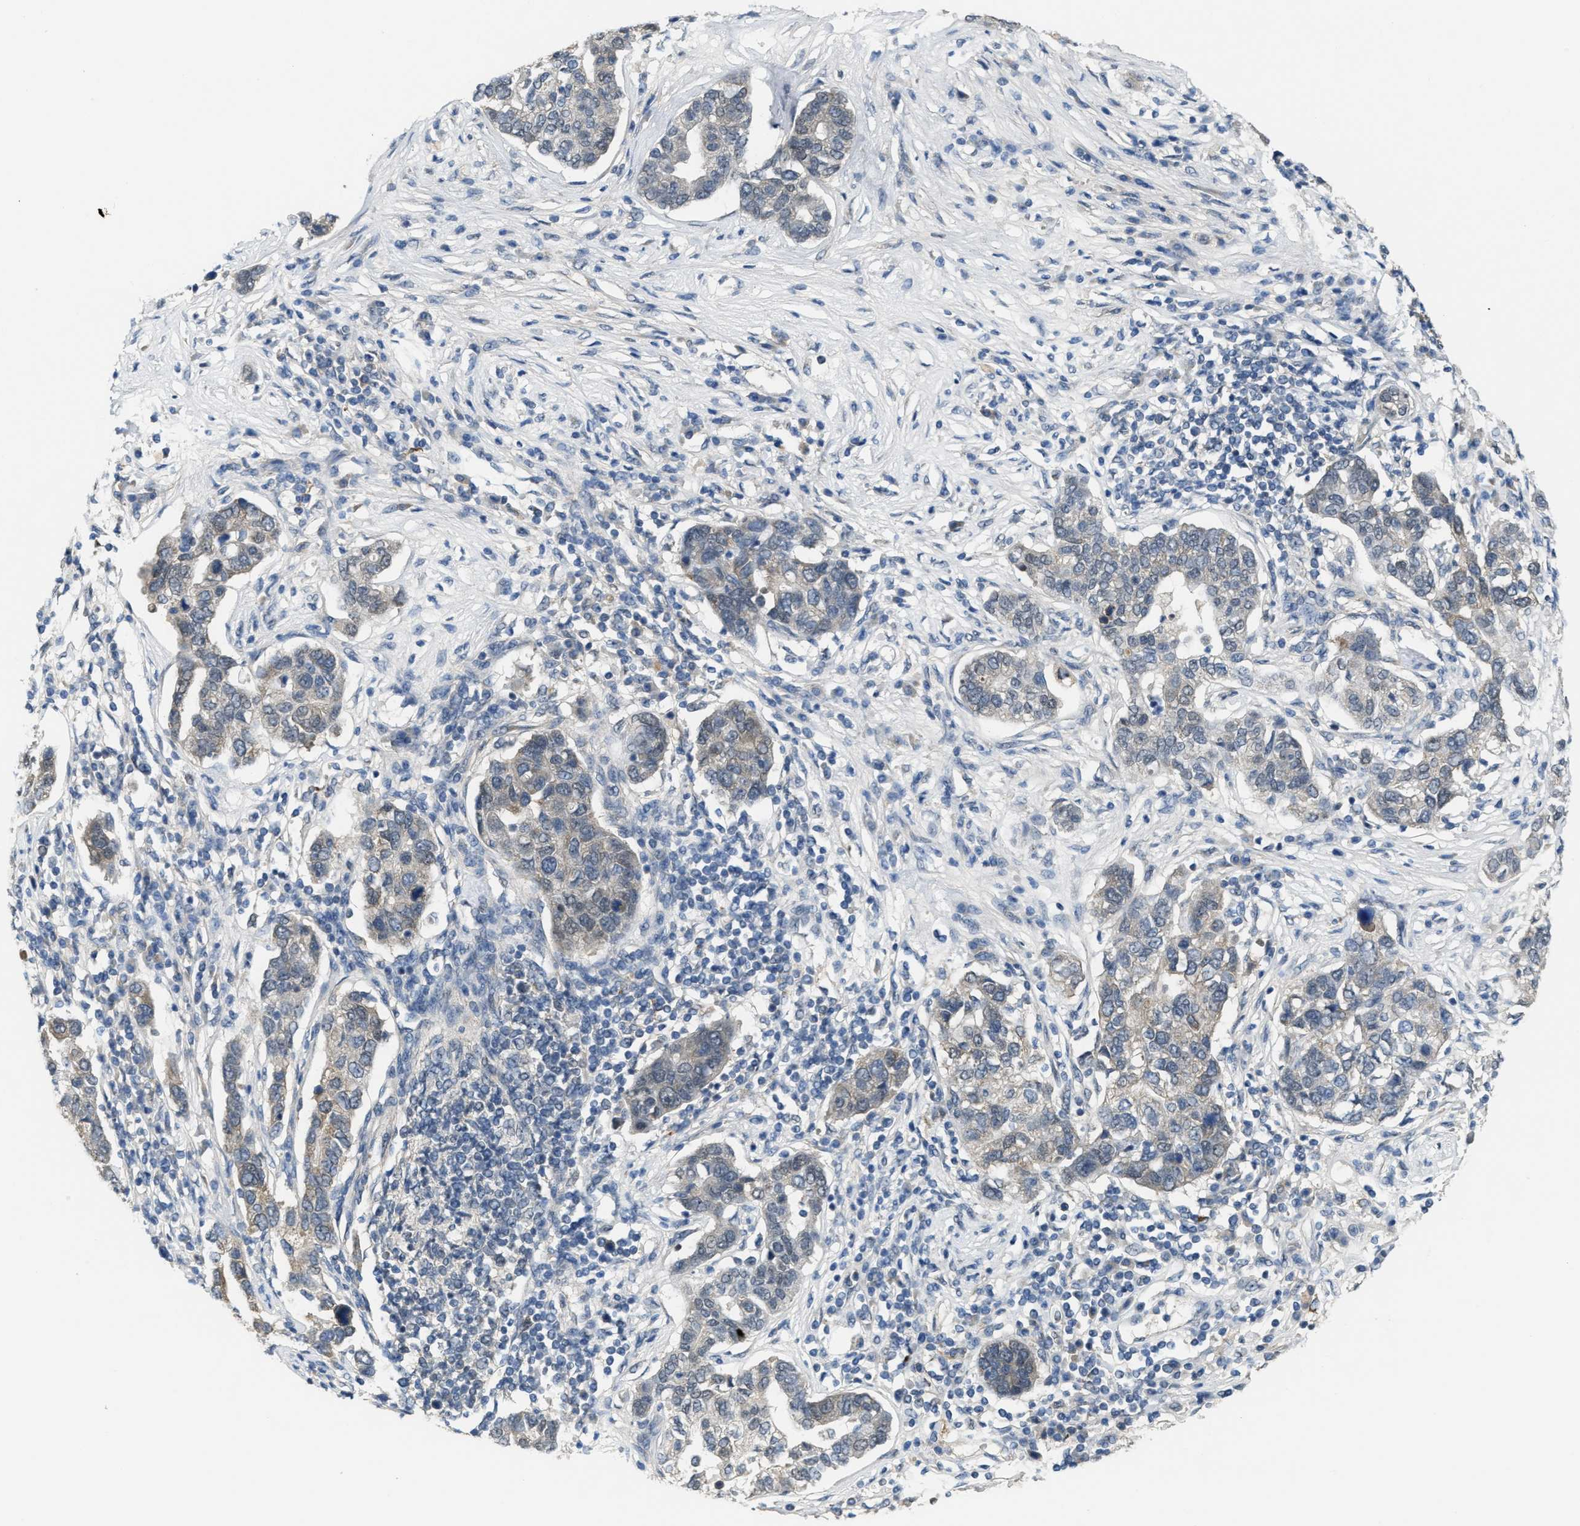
{"staining": {"intensity": "weak", "quantity": "<25%", "location": "cytoplasmic/membranous"}, "tissue": "pancreatic cancer", "cell_type": "Tumor cells", "image_type": "cancer", "snomed": [{"axis": "morphology", "description": "Adenocarcinoma, NOS"}, {"axis": "topography", "description": "Pancreas"}], "caption": "Immunohistochemistry (IHC) of human pancreatic adenocarcinoma reveals no staining in tumor cells.", "gene": "KIF24", "patient": {"sex": "female", "age": 61}}